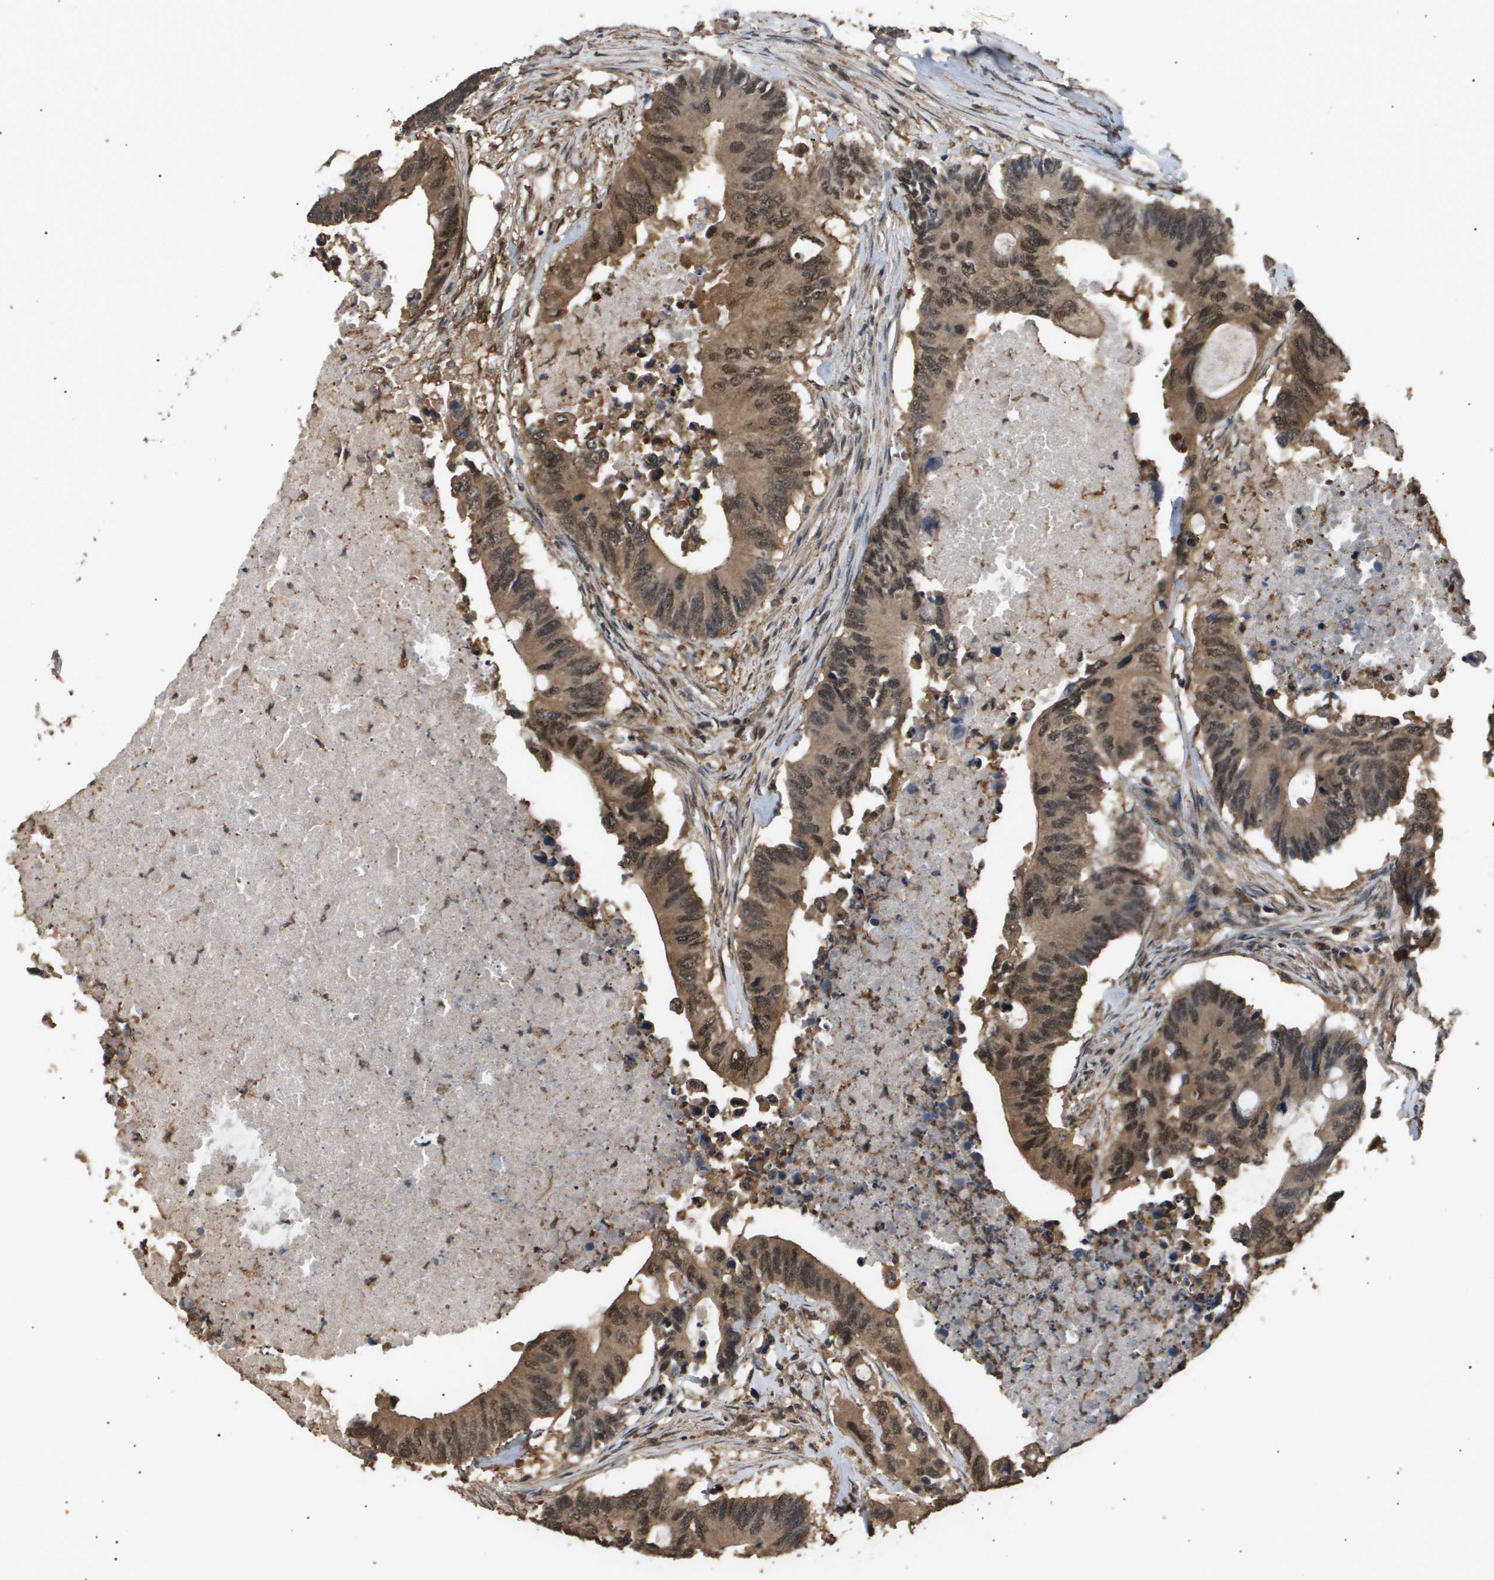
{"staining": {"intensity": "moderate", "quantity": ">75%", "location": "cytoplasmic/membranous,nuclear"}, "tissue": "colorectal cancer", "cell_type": "Tumor cells", "image_type": "cancer", "snomed": [{"axis": "morphology", "description": "Adenocarcinoma, NOS"}, {"axis": "topography", "description": "Colon"}], "caption": "This is a photomicrograph of immunohistochemistry (IHC) staining of colorectal cancer, which shows moderate positivity in the cytoplasmic/membranous and nuclear of tumor cells.", "gene": "ING1", "patient": {"sex": "male", "age": 71}}